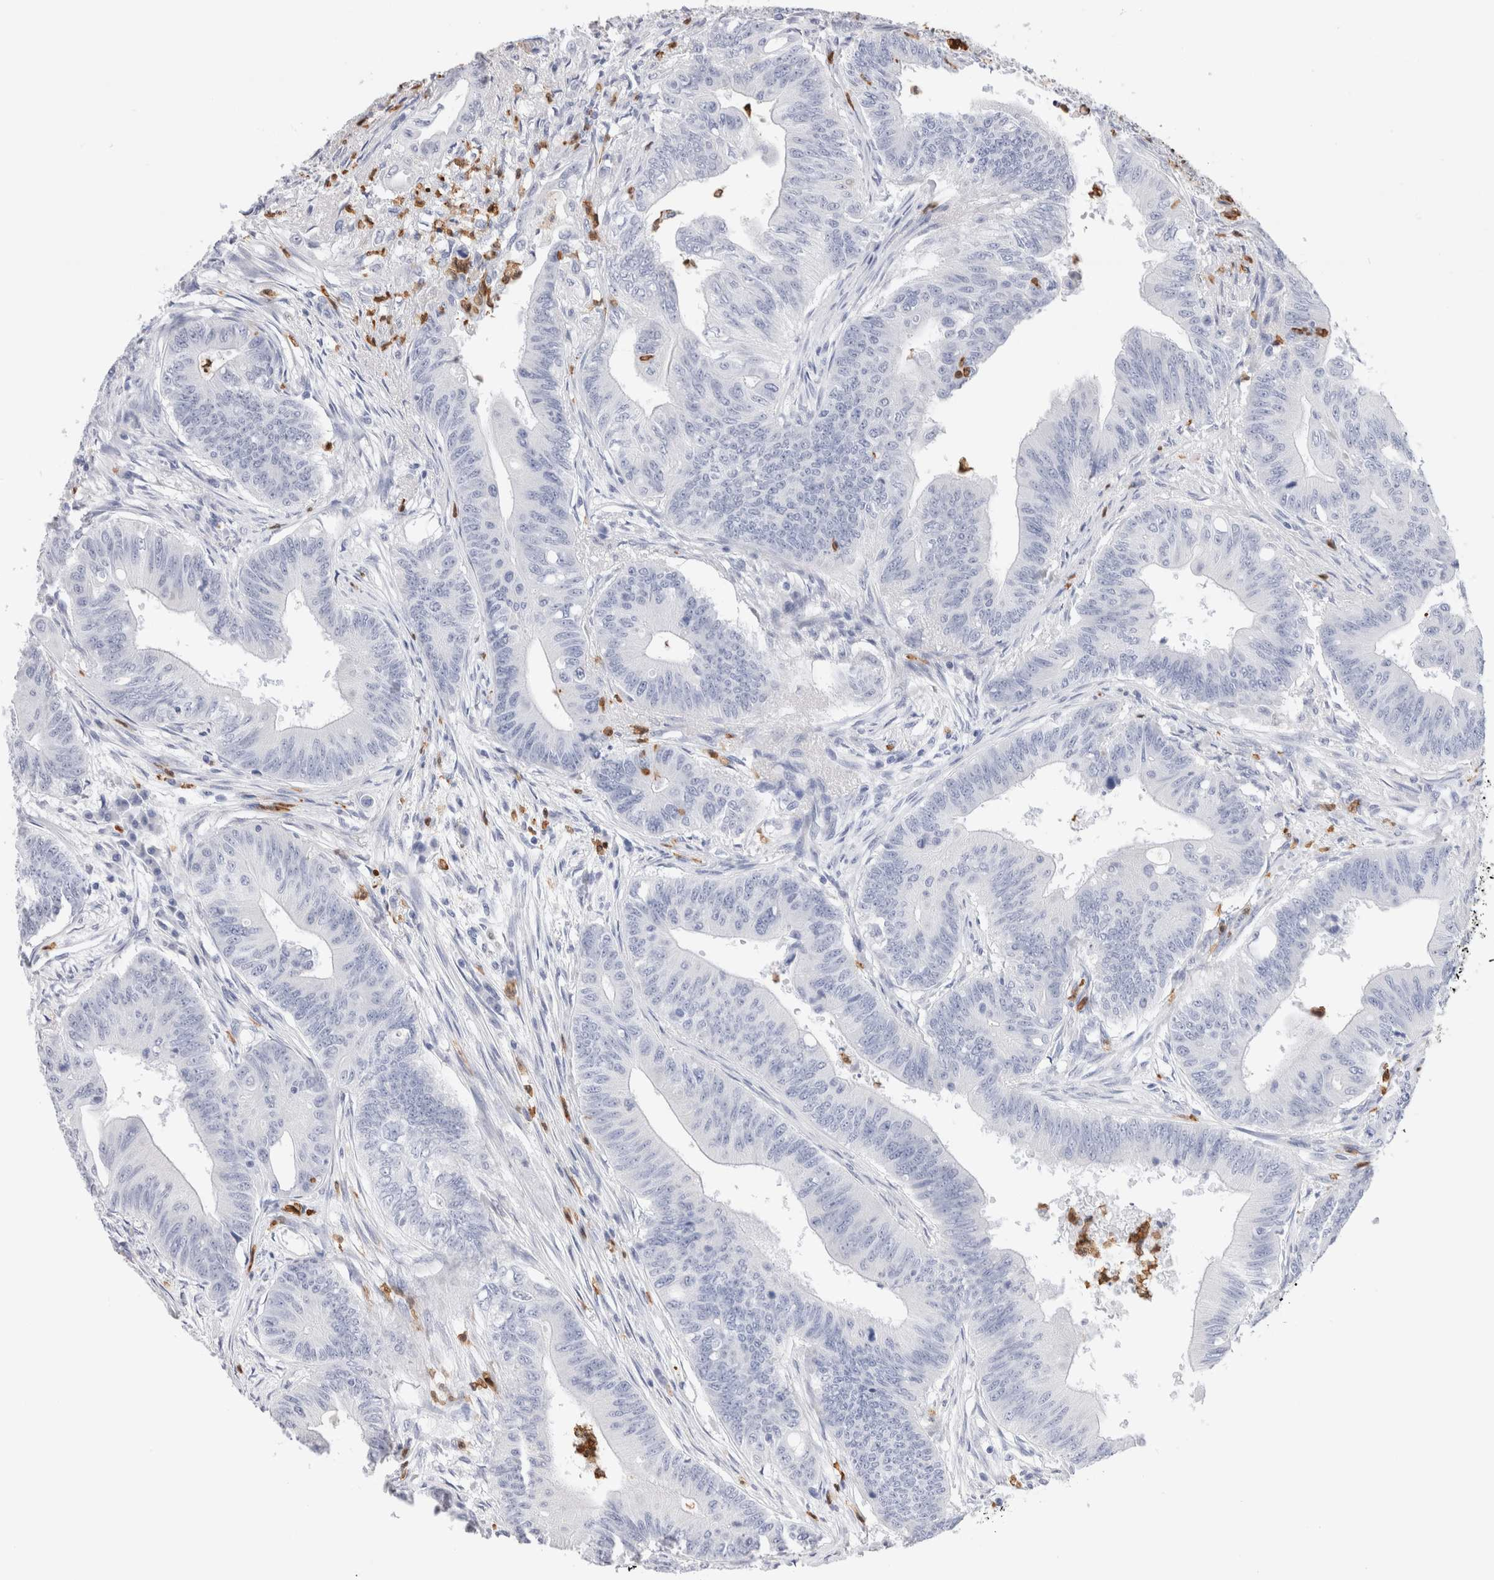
{"staining": {"intensity": "negative", "quantity": "none", "location": "none"}, "tissue": "colorectal cancer", "cell_type": "Tumor cells", "image_type": "cancer", "snomed": [{"axis": "morphology", "description": "Adenoma, NOS"}, {"axis": "morphology", "description": "Adenocarcinoma, NOS"}, {"axis": "topography", "description": "Colon"}], "caption": "Immunohistochemical staining of human adenocarcinoma (colorectal) shows no significant expression in tumor cells. (DAB immunohistochemistry, high magnification).", "gene": "SLC10A5", "patient": {"sex": "male", "age": 79}}